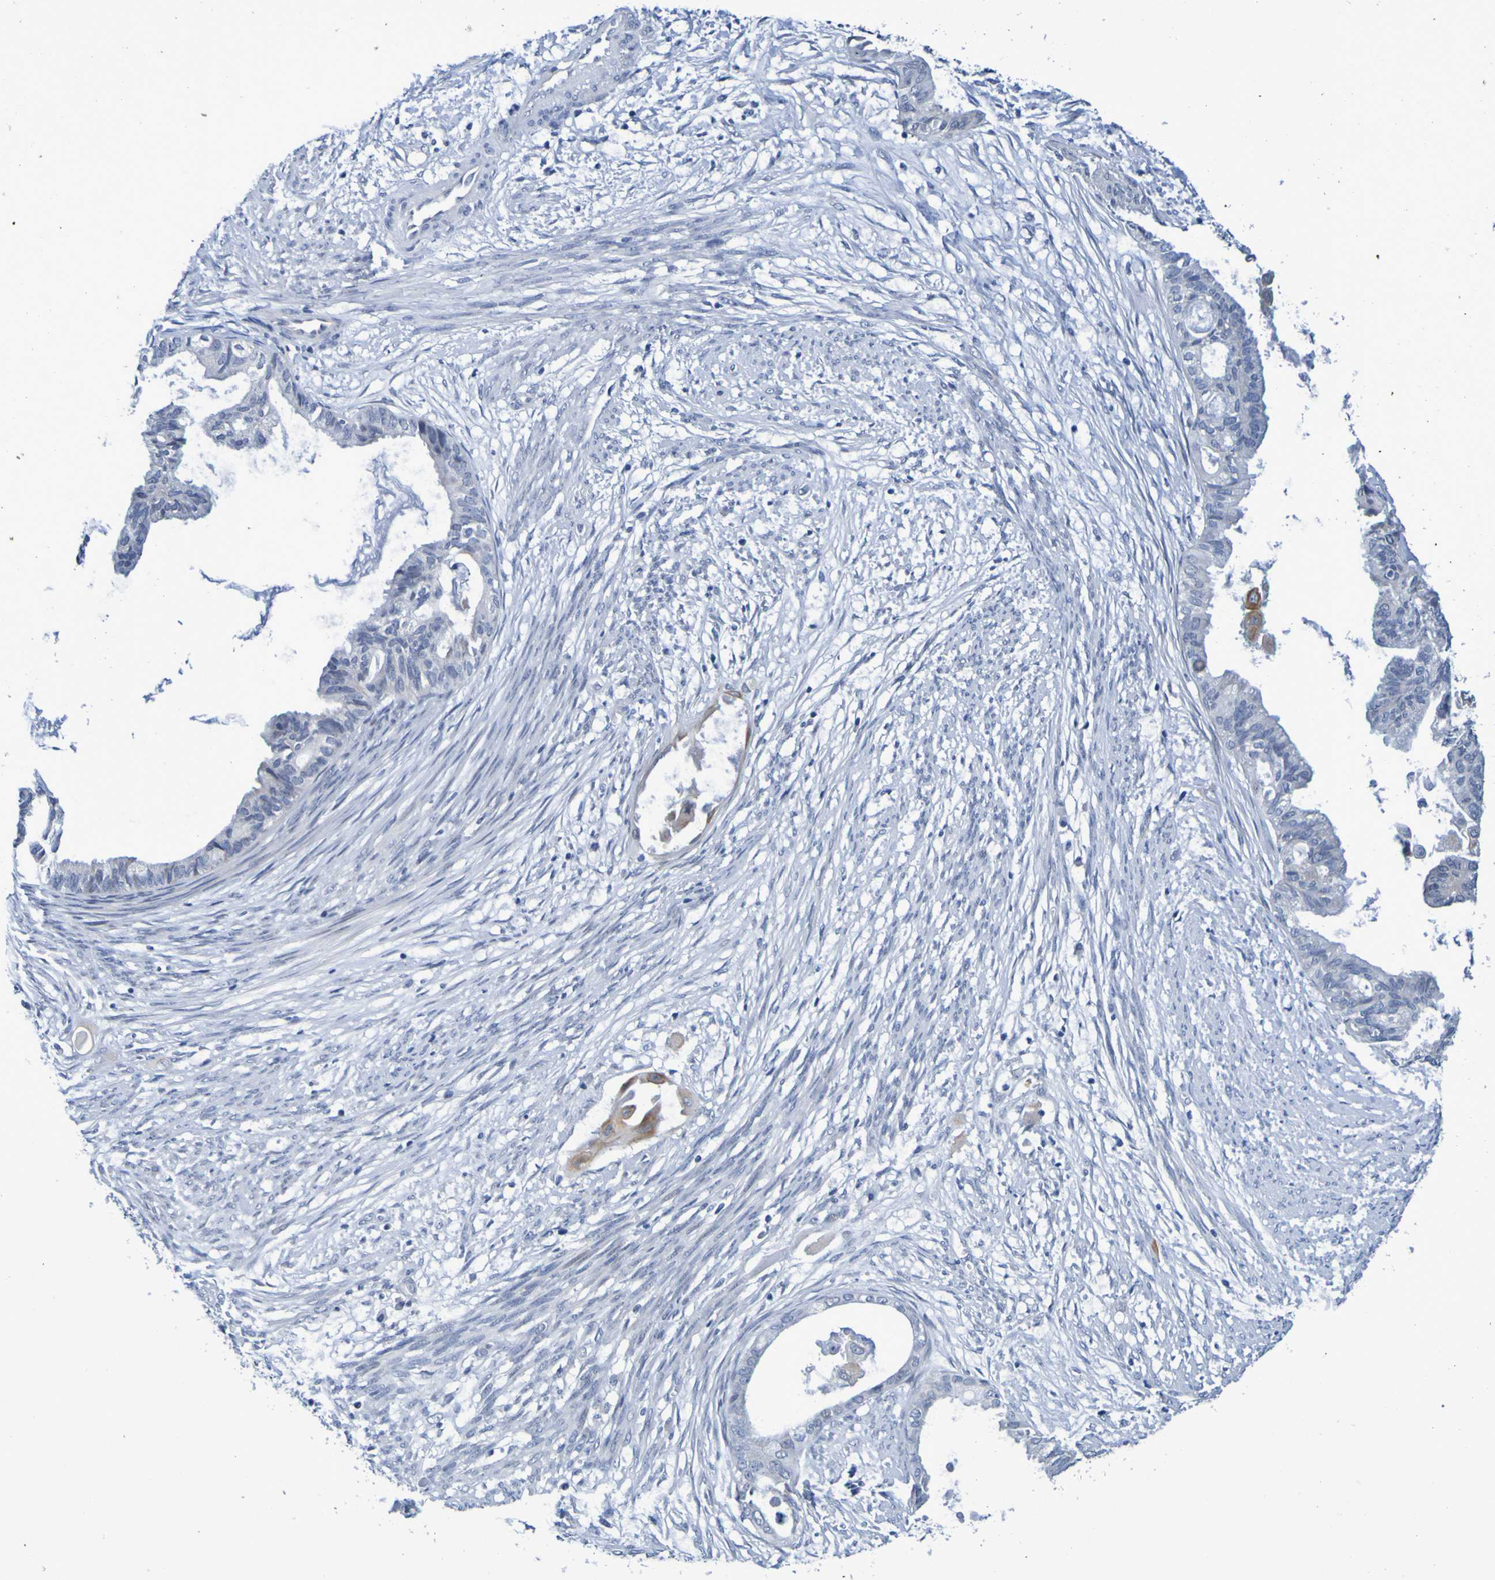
{"staining": {"intensity": "moderate", "quantity": "<25%", "location": "cytoplasmic/membranous"}, "tissue": "cervical cancer", "cell_type": "Tumor cells", "image_type": "cancer", "snomed": [{"axis": "morphology", "description": "Normal tissue, NOS"}, {"axis": "morphology", "description": "Adenocarcinoma, NOS"}, {"axis": "topography", "description": "Cervix"}, {"axis": "topography", "description": "Endometrium"}], "caption": "Immunohistochemical staining of adenocarcinoma (cervical) shows low levels of moderate cytoplasmic/membranous protein expression in approximately <25% of tumor cells.", "gene": "VMA21", "patient": {"sex": "female", "age": 86}}